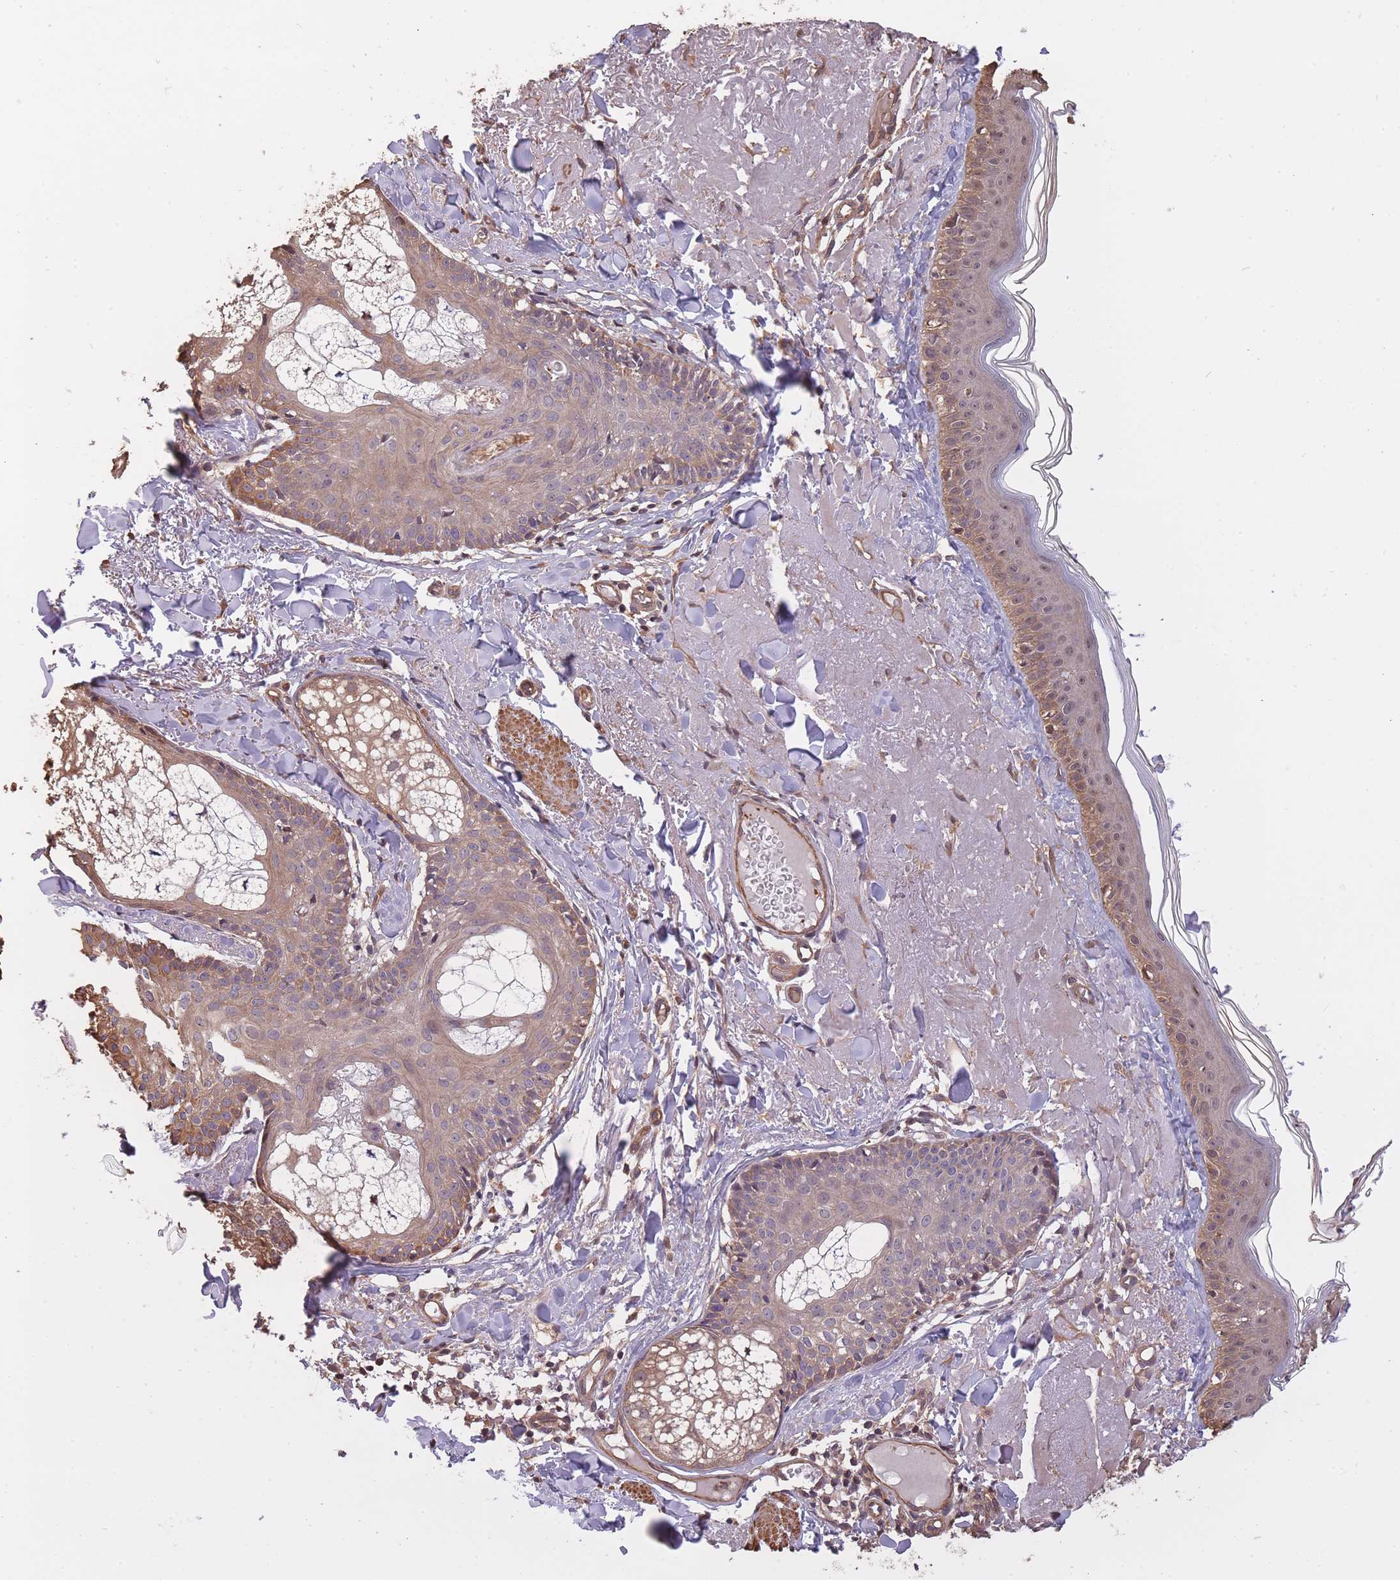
{"staining": {"intensity": "negative", "quantity": "none", "location": "none"}, "tissue": "skin", "cell_type": "Fibroblasts", "image_type": "normal", "snomed": [{"axis": "morphology", "description": "Normal tissue, NOS"}, {"axis": "morphology", "description": "Malignant melanoma, NOS"}, {"axis": "topography", "description": "Skin"}], "caption": "Histopathology image shows no protein staining in fibroblasts of benign skin. The staining was performed using DAB (3,3'-diaminobenzidine) to visualize the protein expression in brown, while the nuclei were stained in blue with hematoxylin (Magnification: 20x).", "gene": "ARMH3", "patient": {"sex": "male", "age": 80}}